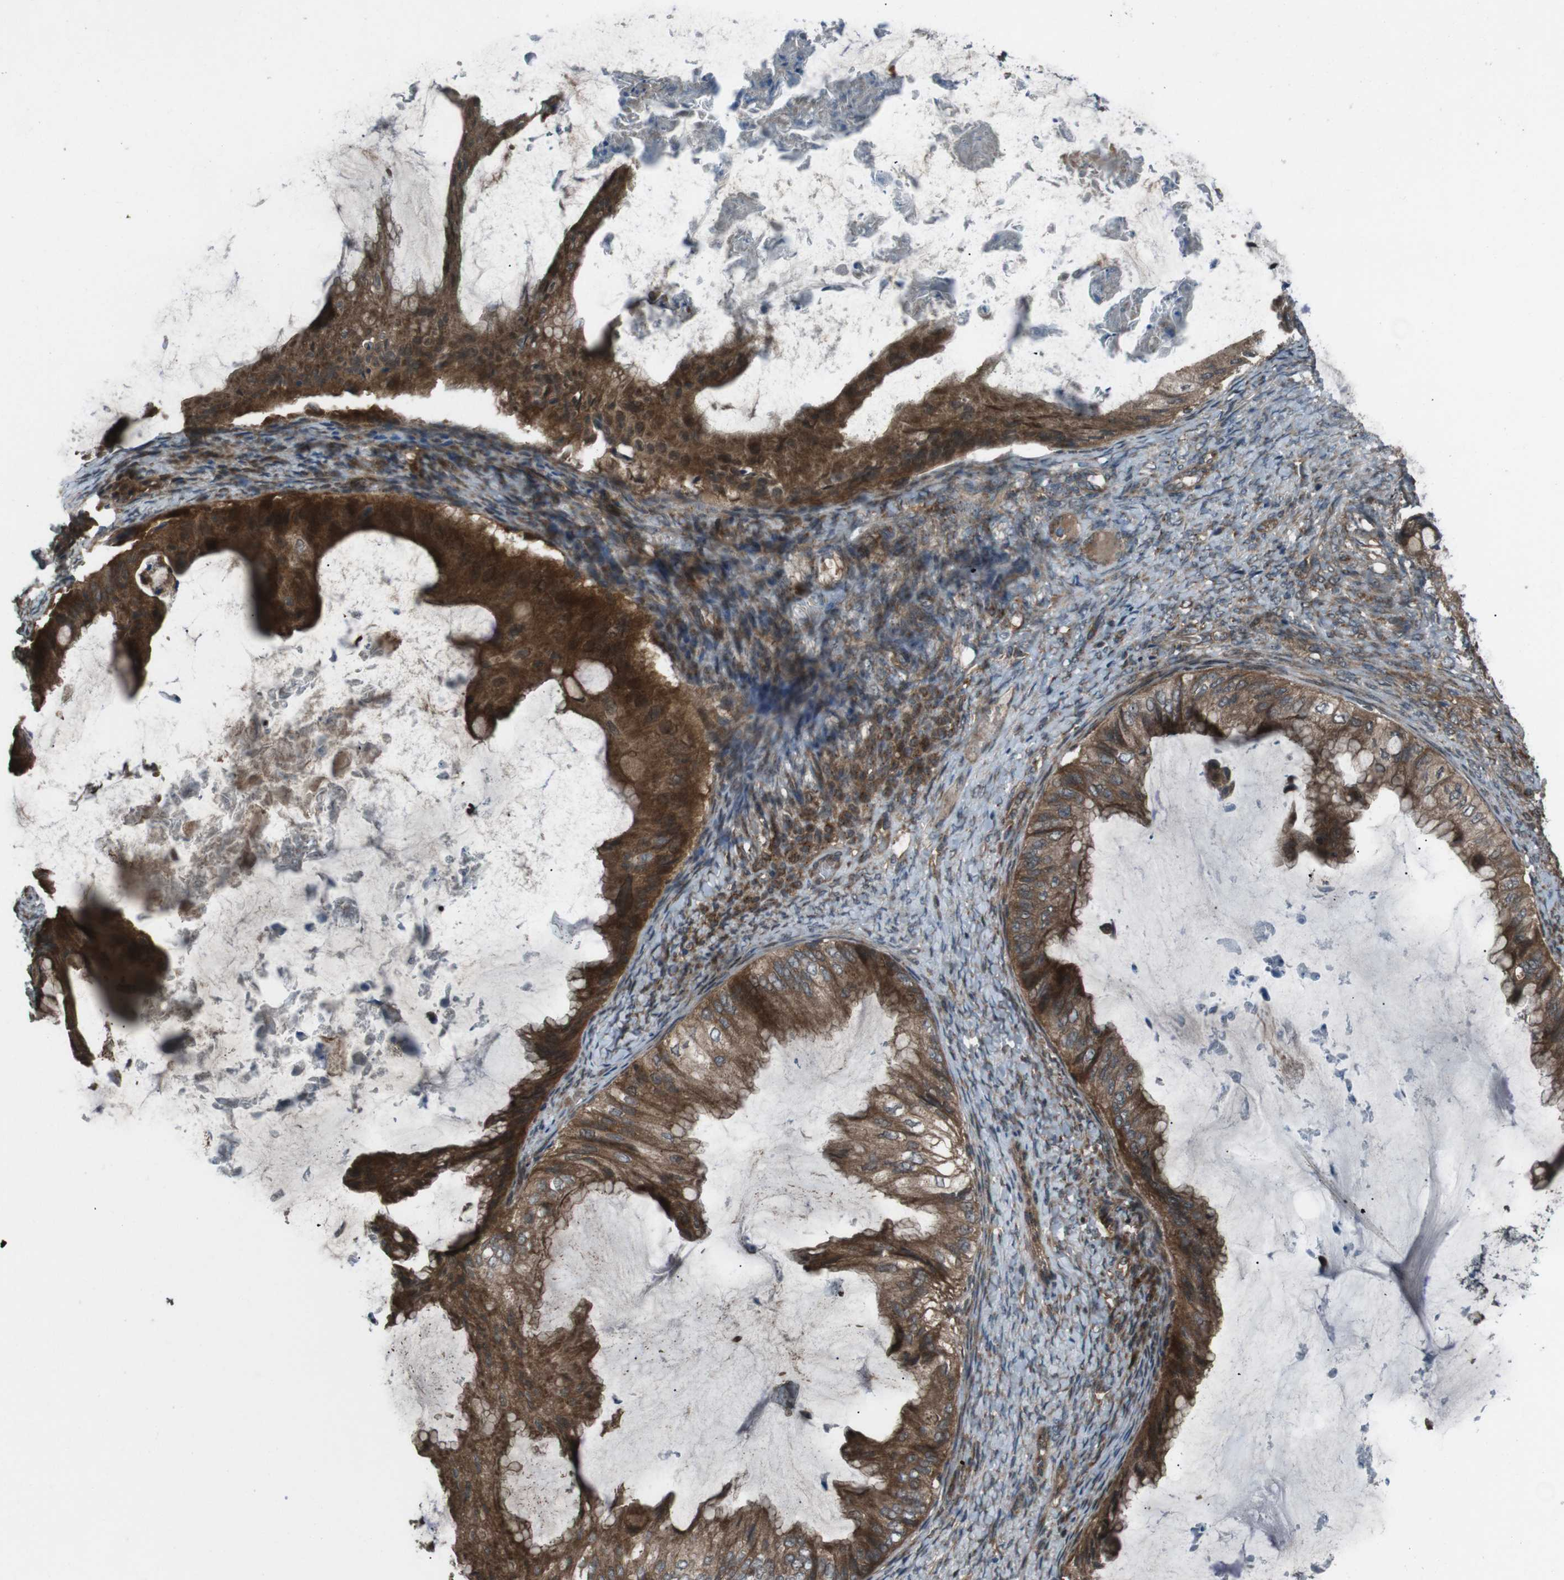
{"staining": {"intensity": "strong", "quantity": ">75%", "location": "cytoplasmic/membranous"}, "tissue": "ovarian cancer", "cell_type": "Tumor cells", "image_type": "cancer", "snomed": [{"axis": "morphology", "description": "Cystadenocarcinoma, mucinous, NOS"}, {"axis": "topography", "description": "Ovary"}], "caption": "IHC staining of ovarian mucinous cystadenocarcinoma, which reveals high levels of strong cytoplasmic/membranous staining in about >75% of tumor cells indicating strong cytoplasmic/membranous protein staining. The staining was performed using DAB (brown) for protein detection and nuclei were counterstained in hematoxylin (blue).", "gene": "SLC27A4", "patient": {"sex": "female", "age": 61}}